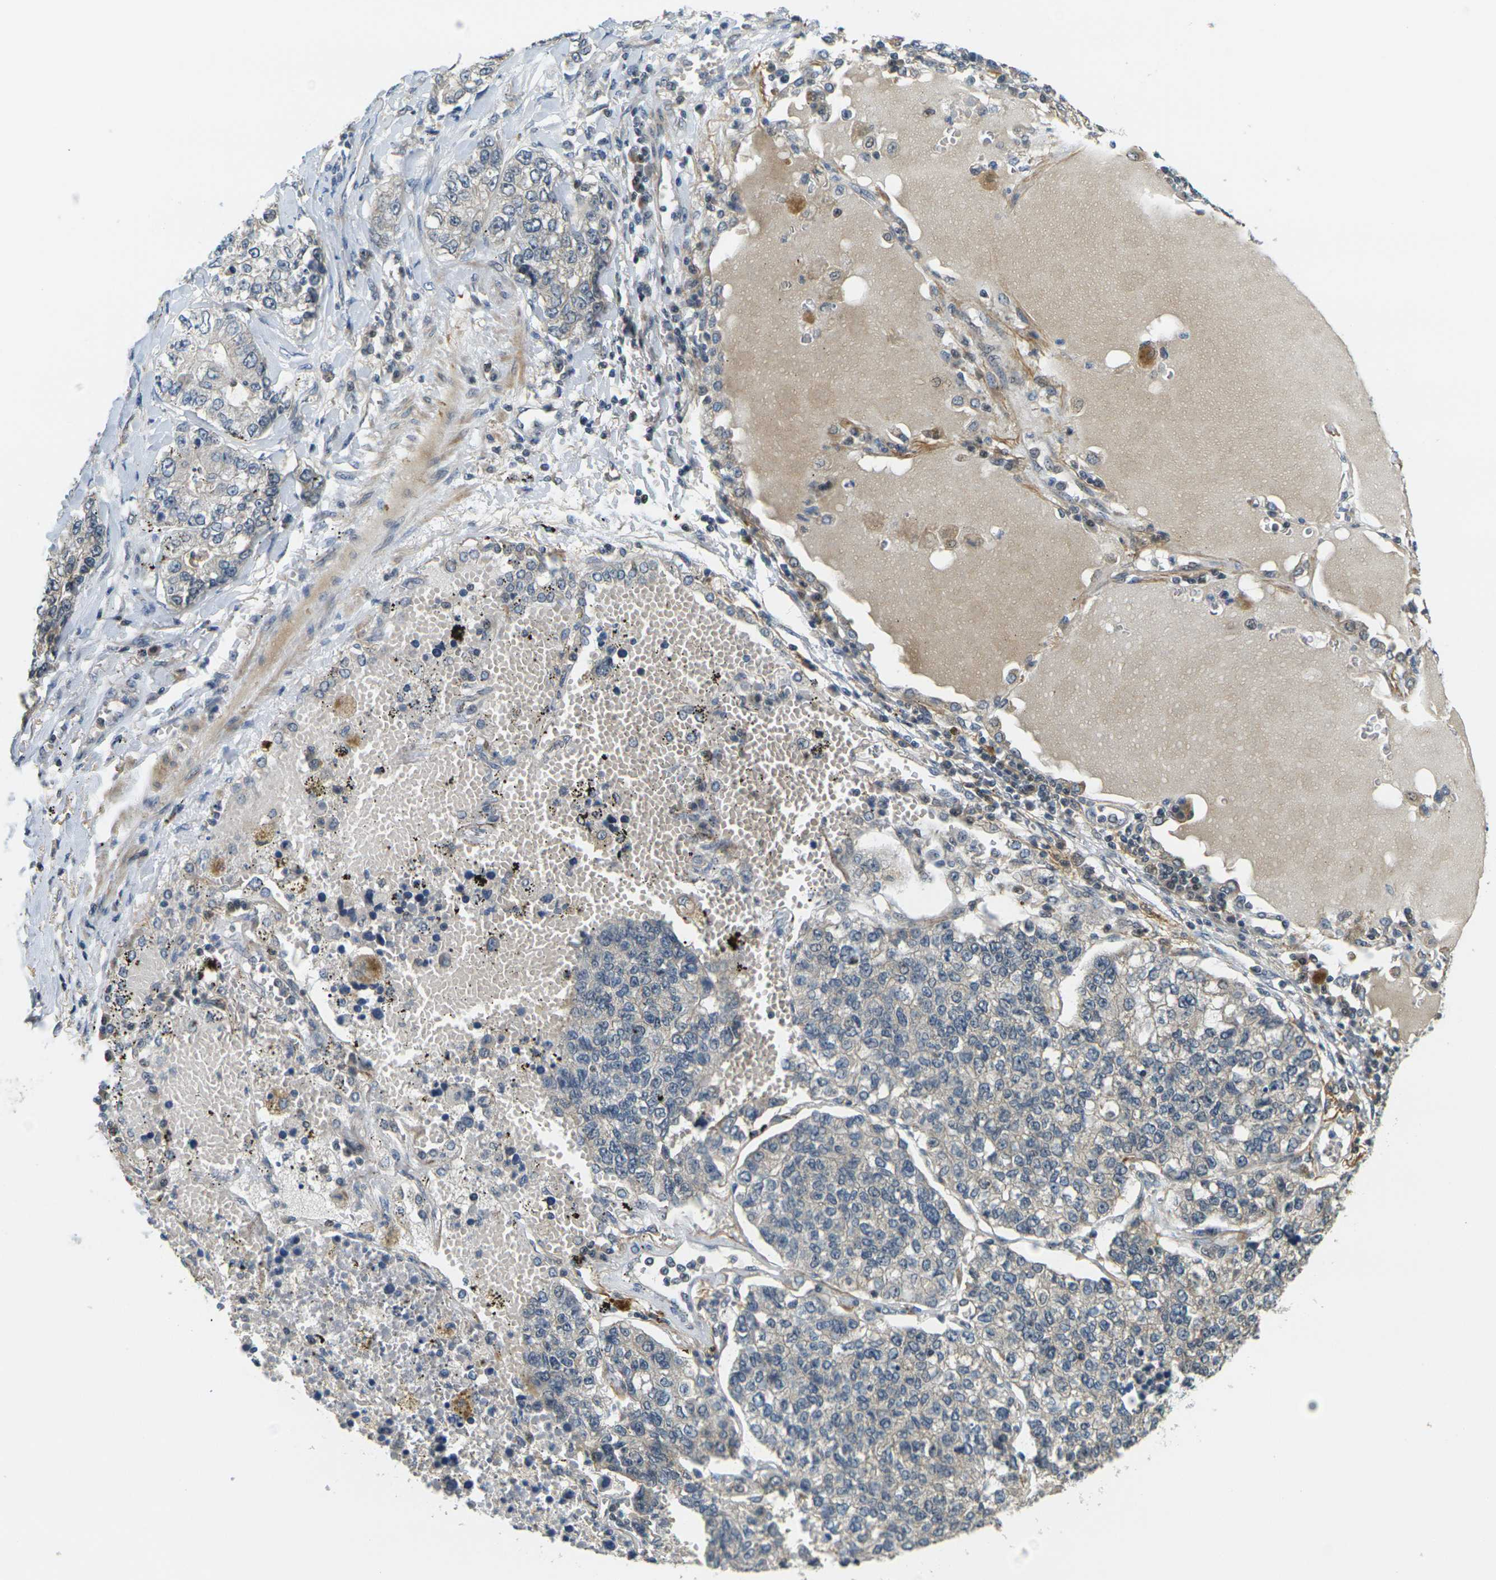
{"staining": {"intensity": "negative", "quantity": "none", "location": "none"}, "tissue": "lung cancer", "cell_type": "Tumor cells", "image_type": "cancer", "snomed": [{"axis": "morphology", "description": "Adenocarcinoma, NOS"}, {"axis": "topography", "description": "Lung"}], "caption": "Photomicrograph shows no protein staining in tumor cells of adenocarcinoma (lung) tissue.", "gene": "KLHL8", "patient": {"sex": "male", "age": 49}}